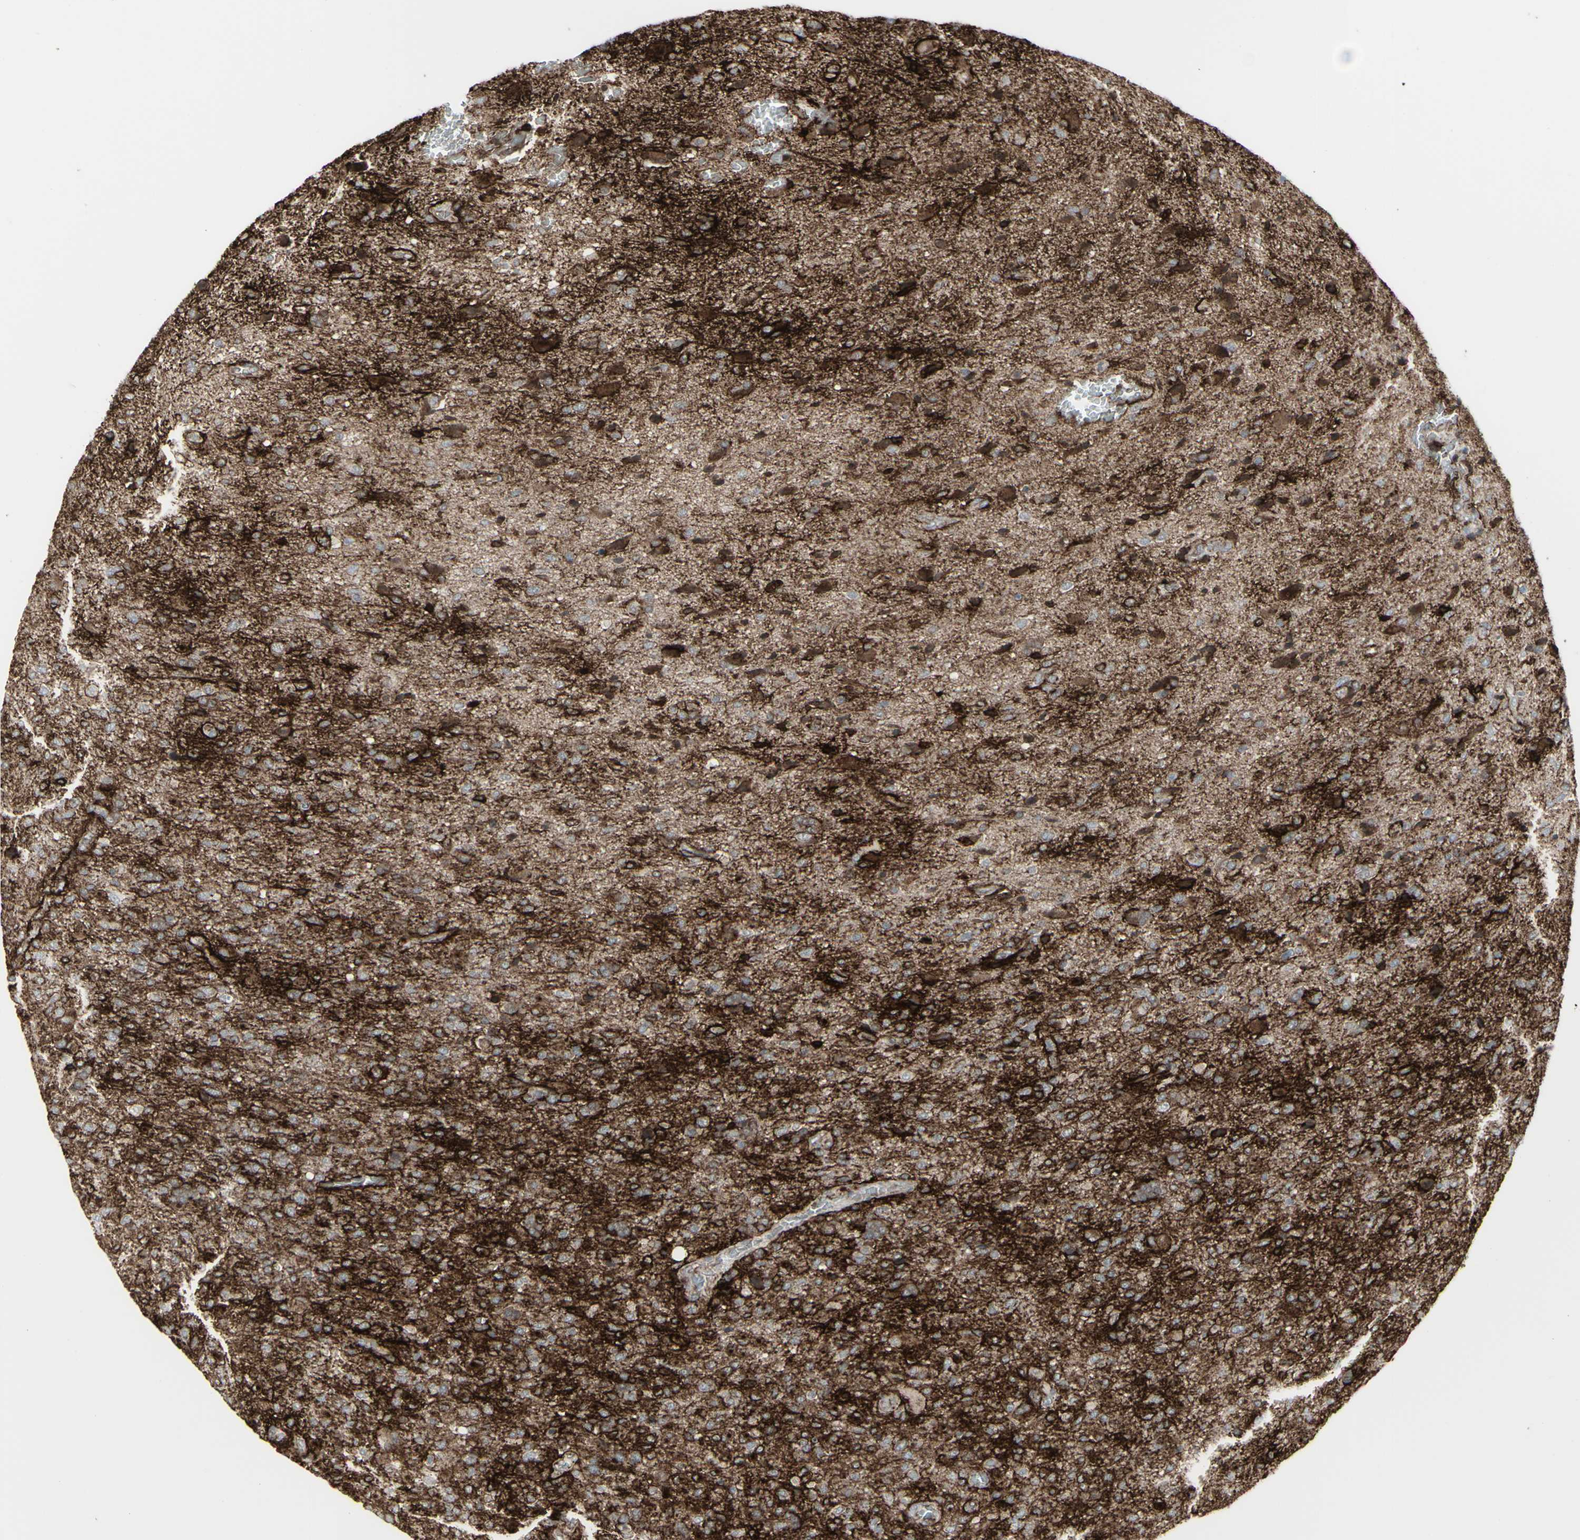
{"staining": {"intensity": "strong", "quantity": "25%-75%", "location": "cytoplasmic/membranous"}, "tissue": "glioma", "cell_type": "Tumor cells", "image_type": "cancer", "snomed": [{"axis": "morphology", "description": "Glioma, malignant, High grade"}, {"axis": "topography", "description": "Brain"}], "caption": "High-power microscopy captured an IHC micrograph of glioma, revealing strong cytoplasmic/membranous expression in about 25%-75% of tumor cells. (IHC, brightfield microscopy, high magnification).", "gene": "GJA1", "patient": {"sex": "male", "age": 71}}